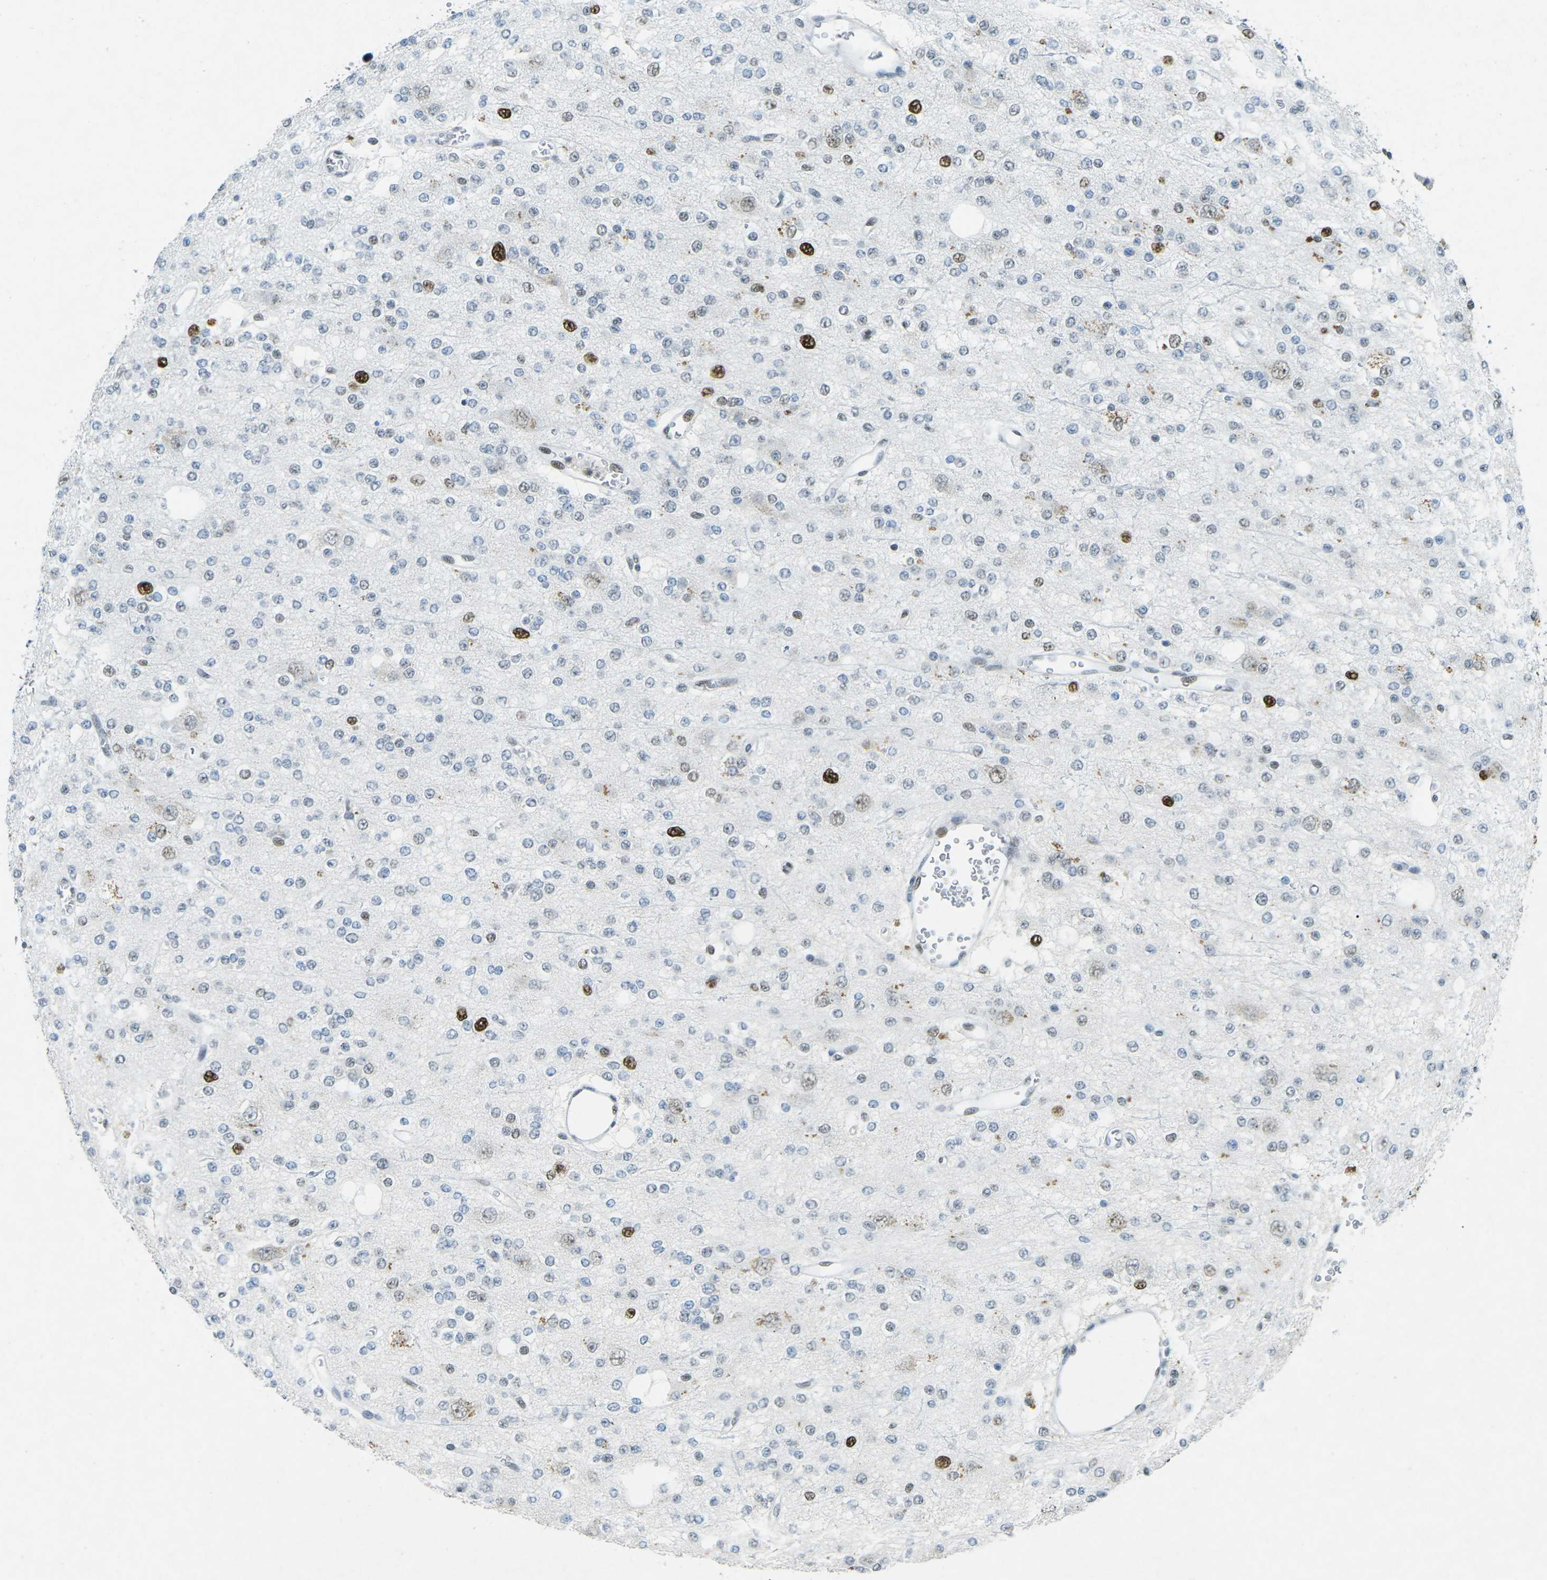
{"staining": {"intensity": "moderate", "quantity": "<25%", "location": "nuclear"}, "tissue": "glioma", "cell_type": "Tumor cells", "image_type": "cancer", "snomed": [{"axis": "morphology", "description": "Glioma, malignant, Low grade"}, {"axis": "topography", "description": "Brain"}], "caption": "Immunohistochemistry (IHC) photomicrograph of neoplastic tissue: low-grade glioma (malignant) stained using immunohistochemistry (IHC) displays low levels of moderate protein expression localized specifically in the nuclear of tumor cells, appearing as a nuclear brown color.", "gene": "RB1", "patient": {"sex": "male", "age": 38}}